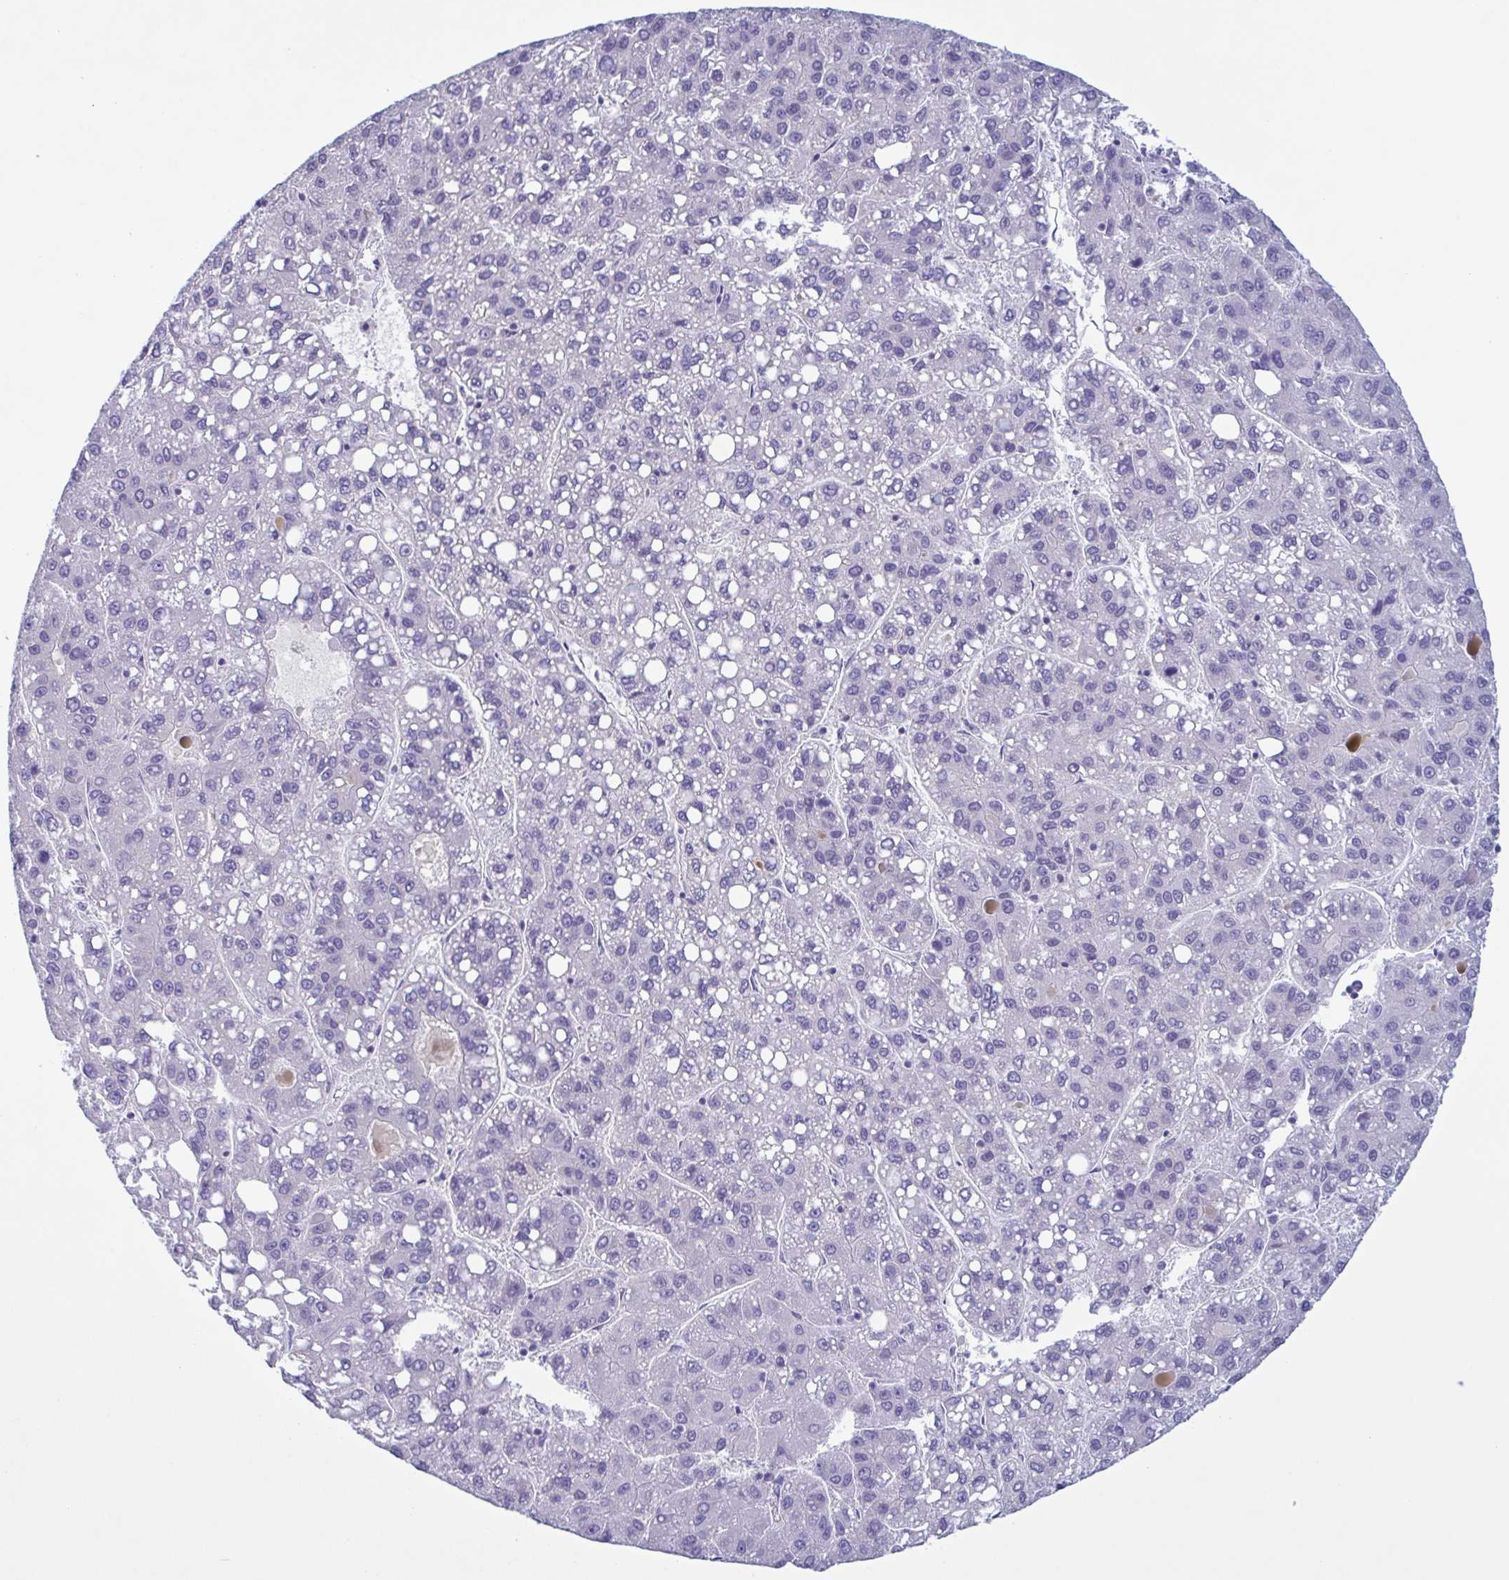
{"staining": {"intensity": "negative", "quantity": "none", "location": "none"}, "tissue": "liver cancer", "cell_type": "Tumor cells", "image_type": "cancer", "snomed": [{"axis": "morphology", "description": "Carcinoma, Hepatocellular, NOS"}, {"axis": "topography", "description": "Liver"}], "caption": "This histopathology image is of hepatocellular carcinoma (liver) stained with IHC to label a protein in brown with the nuclei are counter-stained blue. There is no positivity in tumor cells. (DAB immunohistochemistry (IHC) with hematoxylin counter stain).", "gene": "INAFM1", "patient": {"sex": "female", "age": 82}}